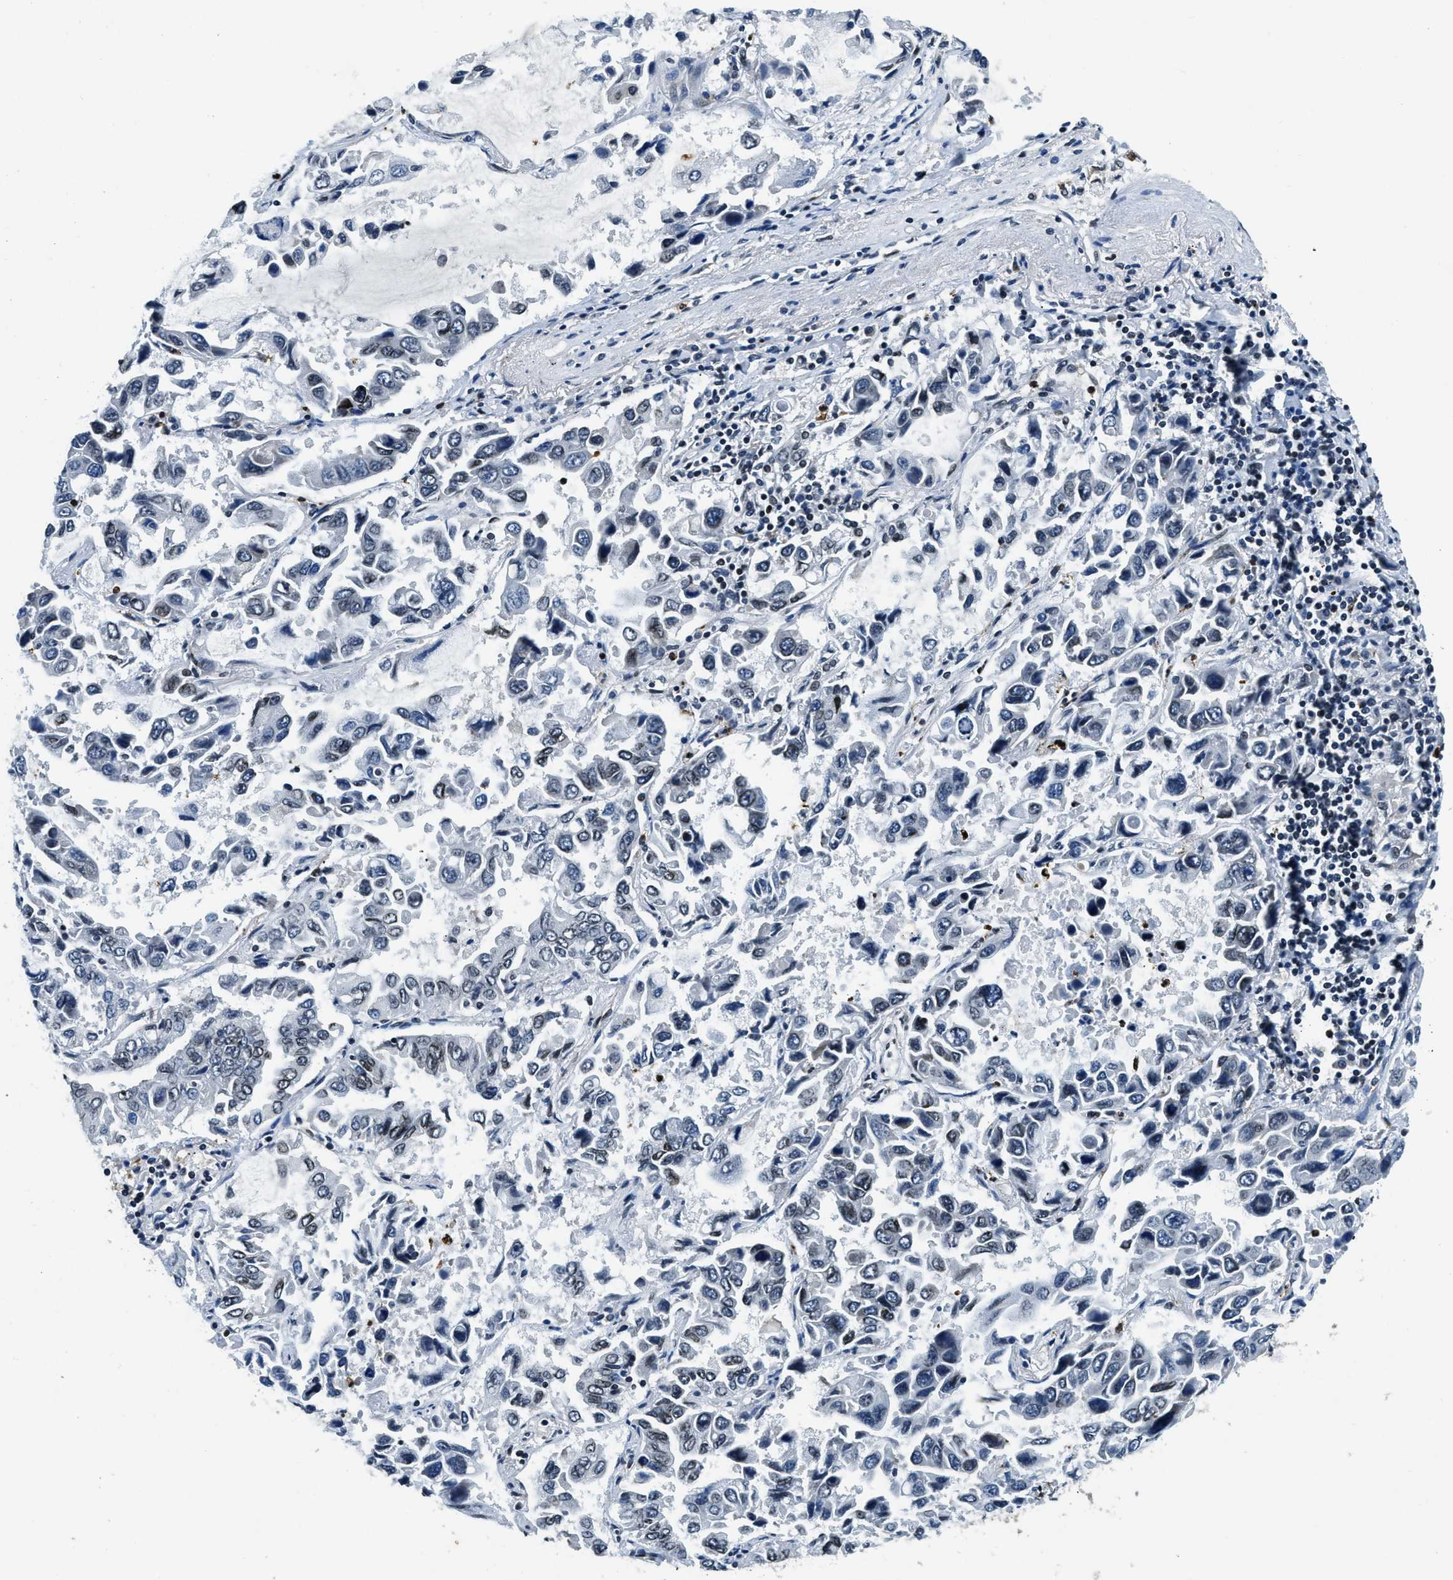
{"staining": {"intensity": "moderate", "quantity": "<25%", "location": "nuclear"}, "tissue": "lung cancer", "cell_type": "Tumor cells", "image_type": "cancer", "snomed": [{"axis": "morphology", "description": "Adenocarcinoma, NOS"}, {"axis": "topography", "description": "Lung"}], "caption": "Tumor cells display moderate nuclear expression in approximately <25% of cells in lung adenocarcinoma.", "gene": "ZC3HC1", "patient": {"sex": "male", "age": 64}}